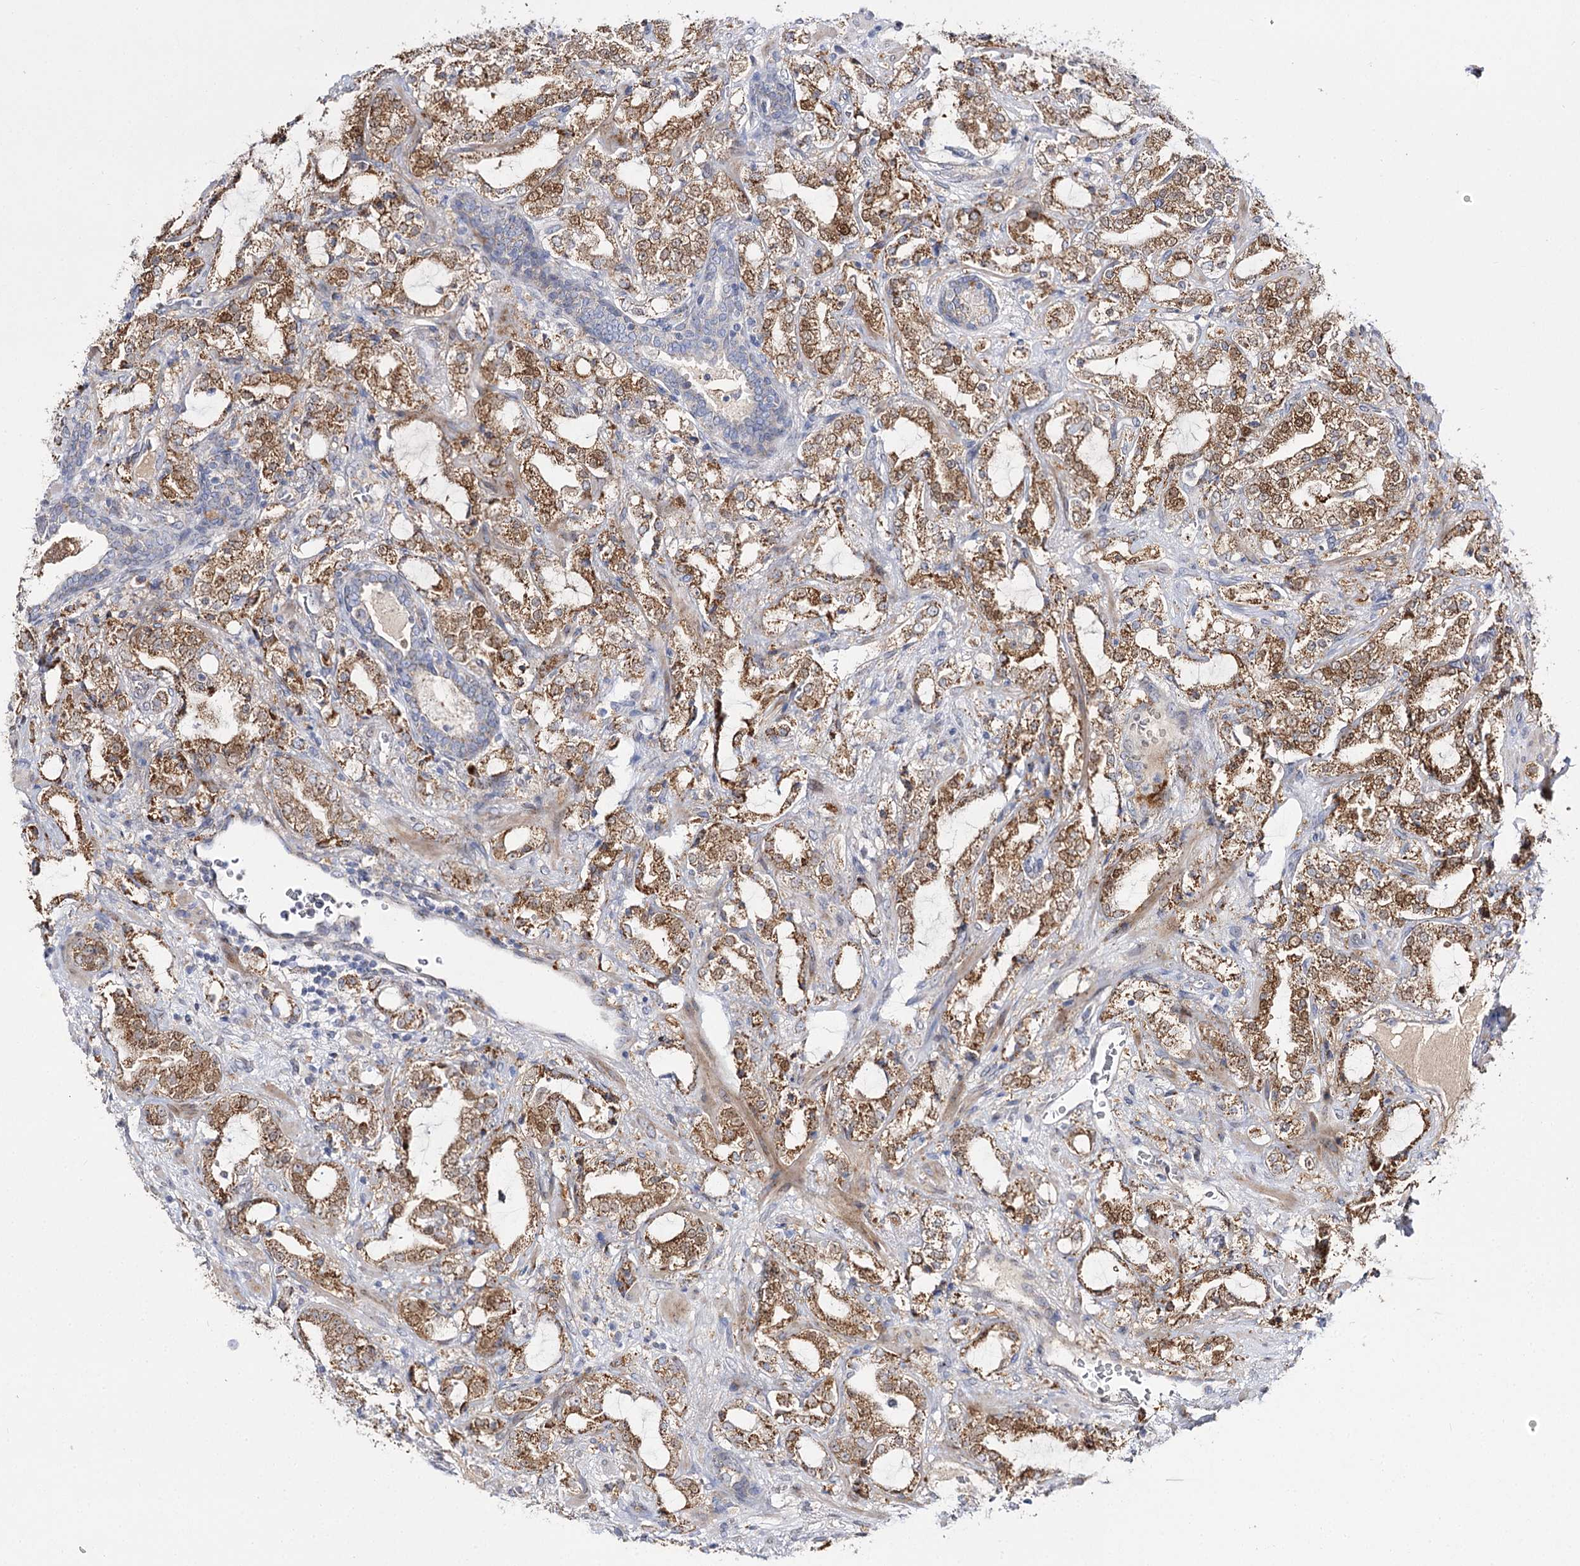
{"staining": {"intensity": "moderate", "quantity": ">75%", "location": "cytoplasmic/membranous"}, "tissue": "prostate cancer", "cell_type": "Tumor cells", "image_type": "cancer", "snomed": [{"axis": "morphology", "description": "Adenocarcinoma, High grade"}, {"axis": "topography", "description": "Prostate"}], "caption": "Moderate cytoplasmic/membranous protein positivity is identified in approximately >75% of tumor cells in prostate cancer.", "gene": "C11orf80", "patient": {"sex": "male", "age": 64}}